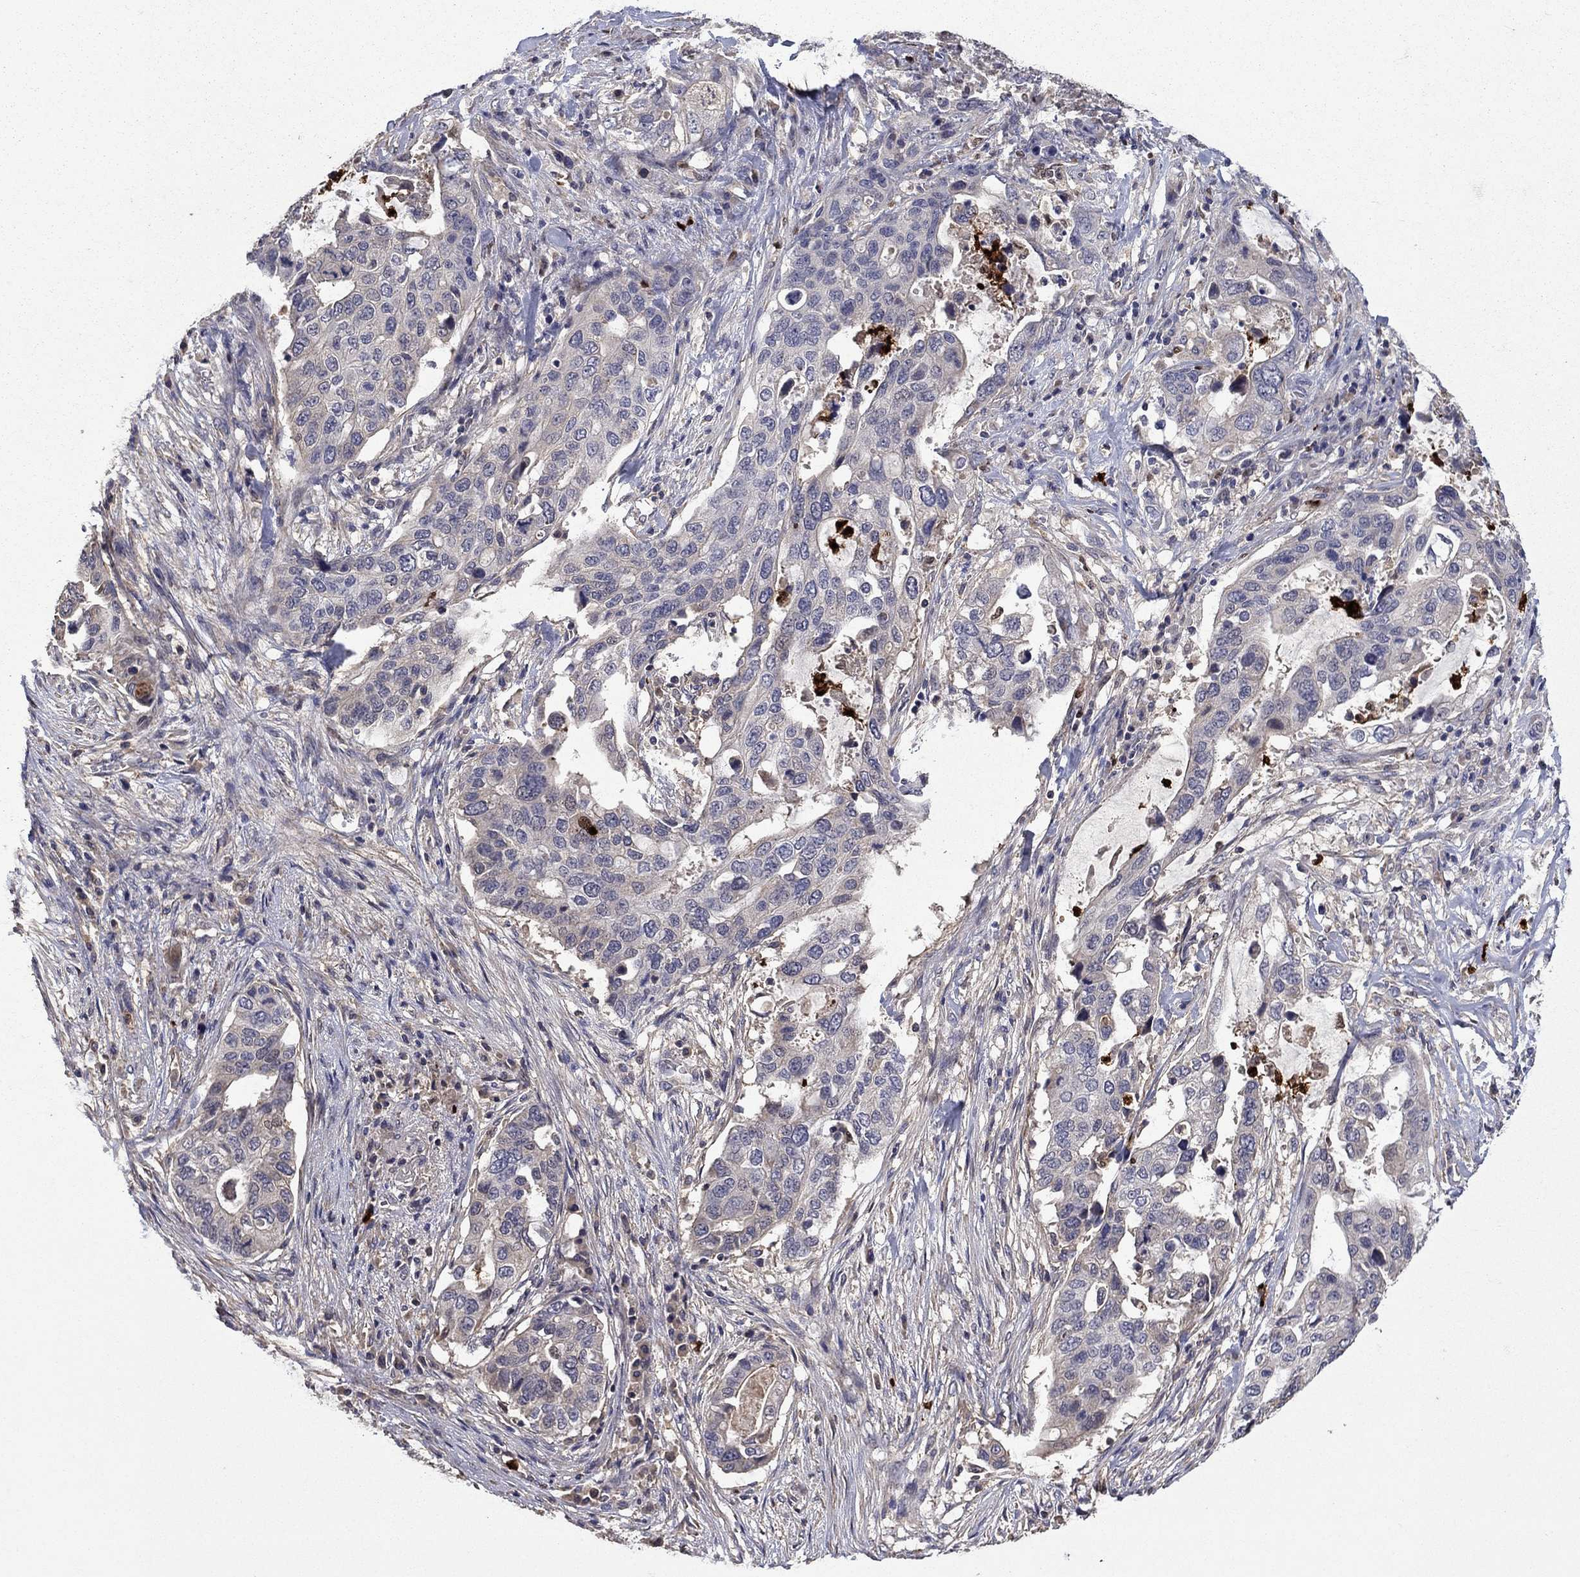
{"staining": {"intensity": "negative", "quantity": "none", "location": "none"}, "tissue": "stomach cancer", "cell_type": "Tumor cells", "image_type": "cancer", "snomed": [{"axis": "morphology", "description": "Adenocarcinoma, NOS"}, {"axis": "topography", "description": "Stomach"}], "caption": "This is an immunohistochemistry (IHC) micrograph of adenocarcinoma (stomach). There is no staining in tumor cells.", "gene": "SATB1", "patient": {"sex": "male", "age": 54}}